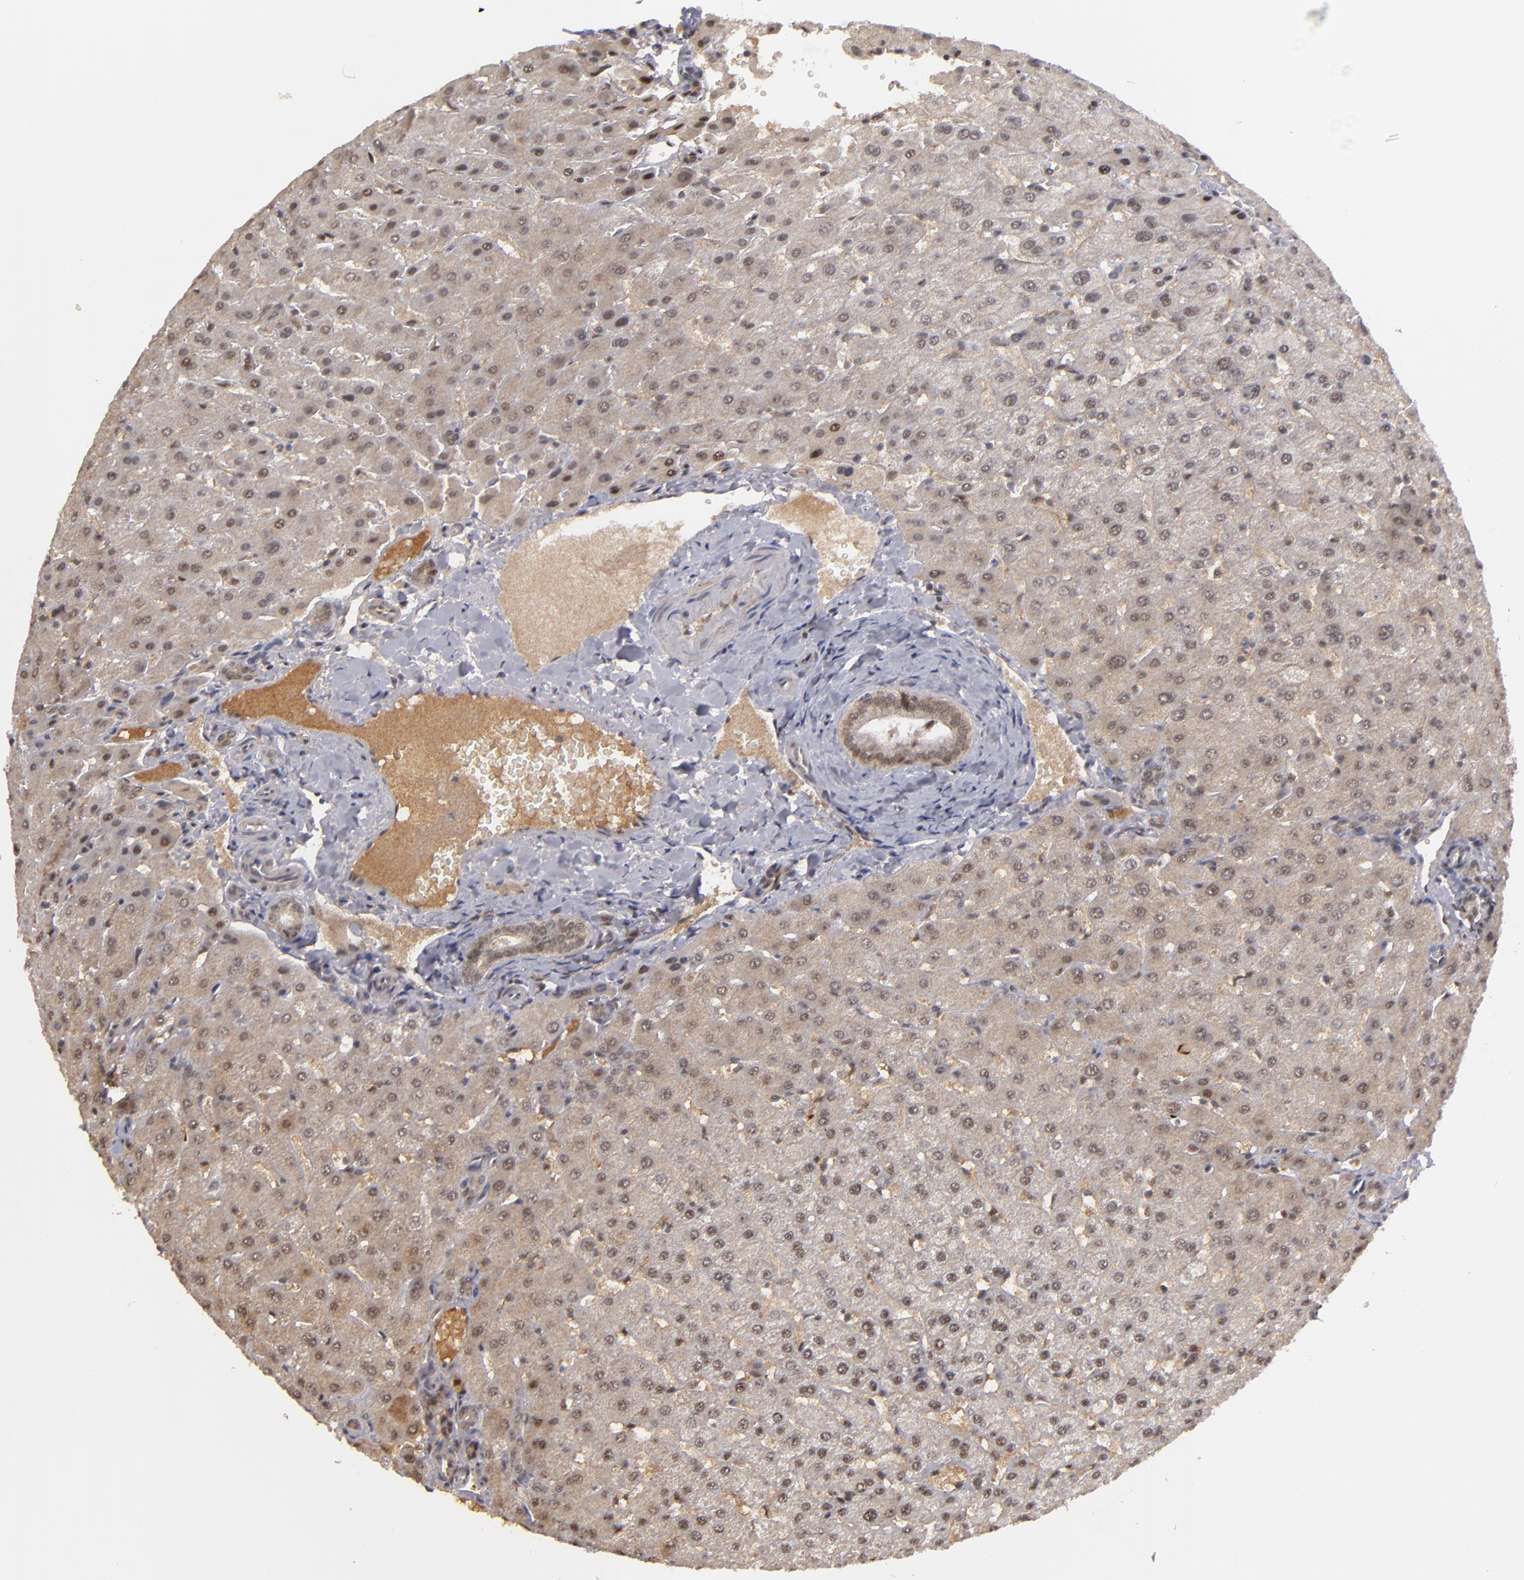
{"staining": {"intensity": "weak", "quantity": "25%-75%", "location": "nuclear"}, "tissue": "liver", "cell_type": "Cholangiocytes", "image_type": "normal", "snomed": [{"axis": "morphology", "description": "Normal tissue, NOS"}, {"axis": "morphology", "description": "Fibrosis, NOS"}, {"axis": "topography", "description": "Liver"}], "caption": "A micrograph showing weak nuclear staining in about 25%-75% of cholangiocytes in unremarkable liver, as visualized by brown immunohistochemical staining.", "gene": "ZNF234", "patient": {"sex": "female", "age": 29}}